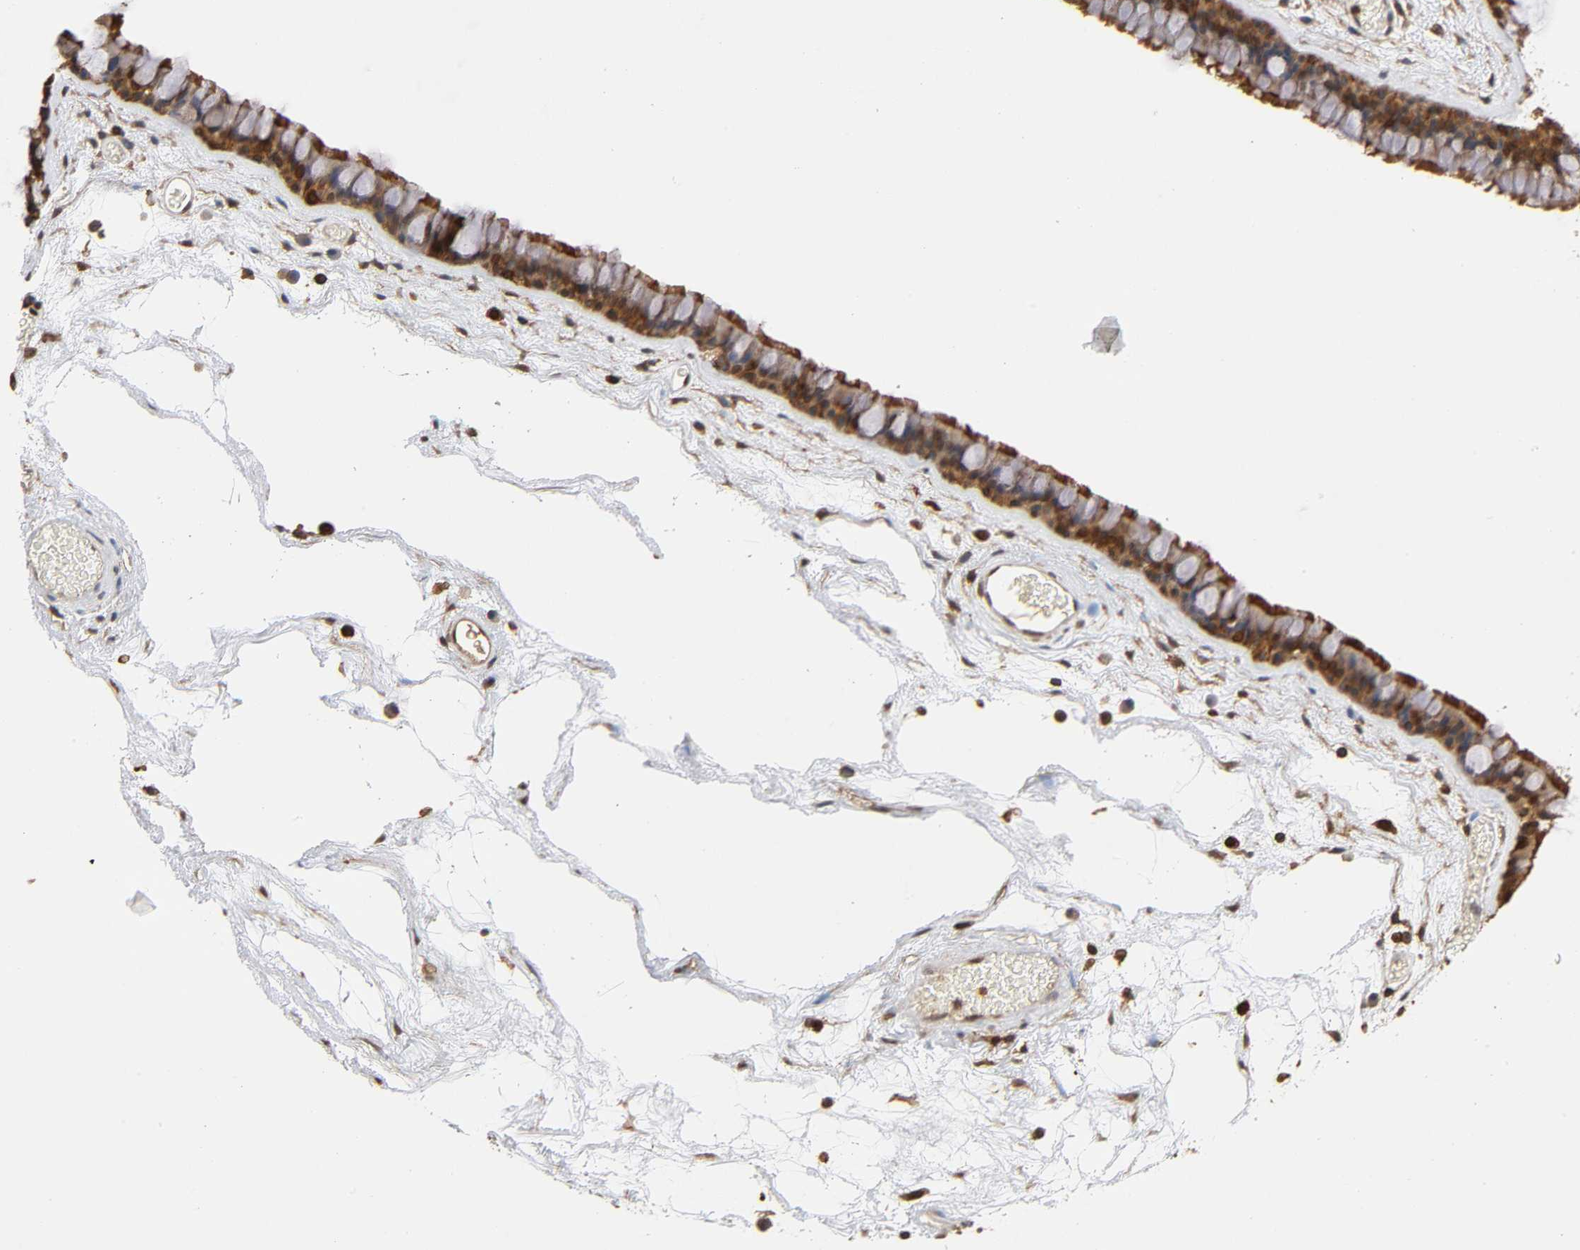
{"staining": {"intensity": "moderate", "quantity": ">75%", "location": "cytoplasmic/membranous"}, "tissue": "nasopharynx", "cell_type": "Respiratory epithelial cells", "image_type": "normal", "snomed": [{"axis": "morphology", "description": "Normal tissue, NOS"}, {"axis": "morphology", "description": "Inflammation, NOS"}, {"axis": "topography", "description": "Nasopharynx"}], "caption": "Benign nasopharynx was stained to show a protein in brown. There is medium levels of moderate cytoplasmic/membranous staining in approximately >75% of respiratory epithelial cells. (IHC, brightfield microscopy, high magnification).", "gene": "ANXA11", "patient": {"sex": "male", "age": 48}}